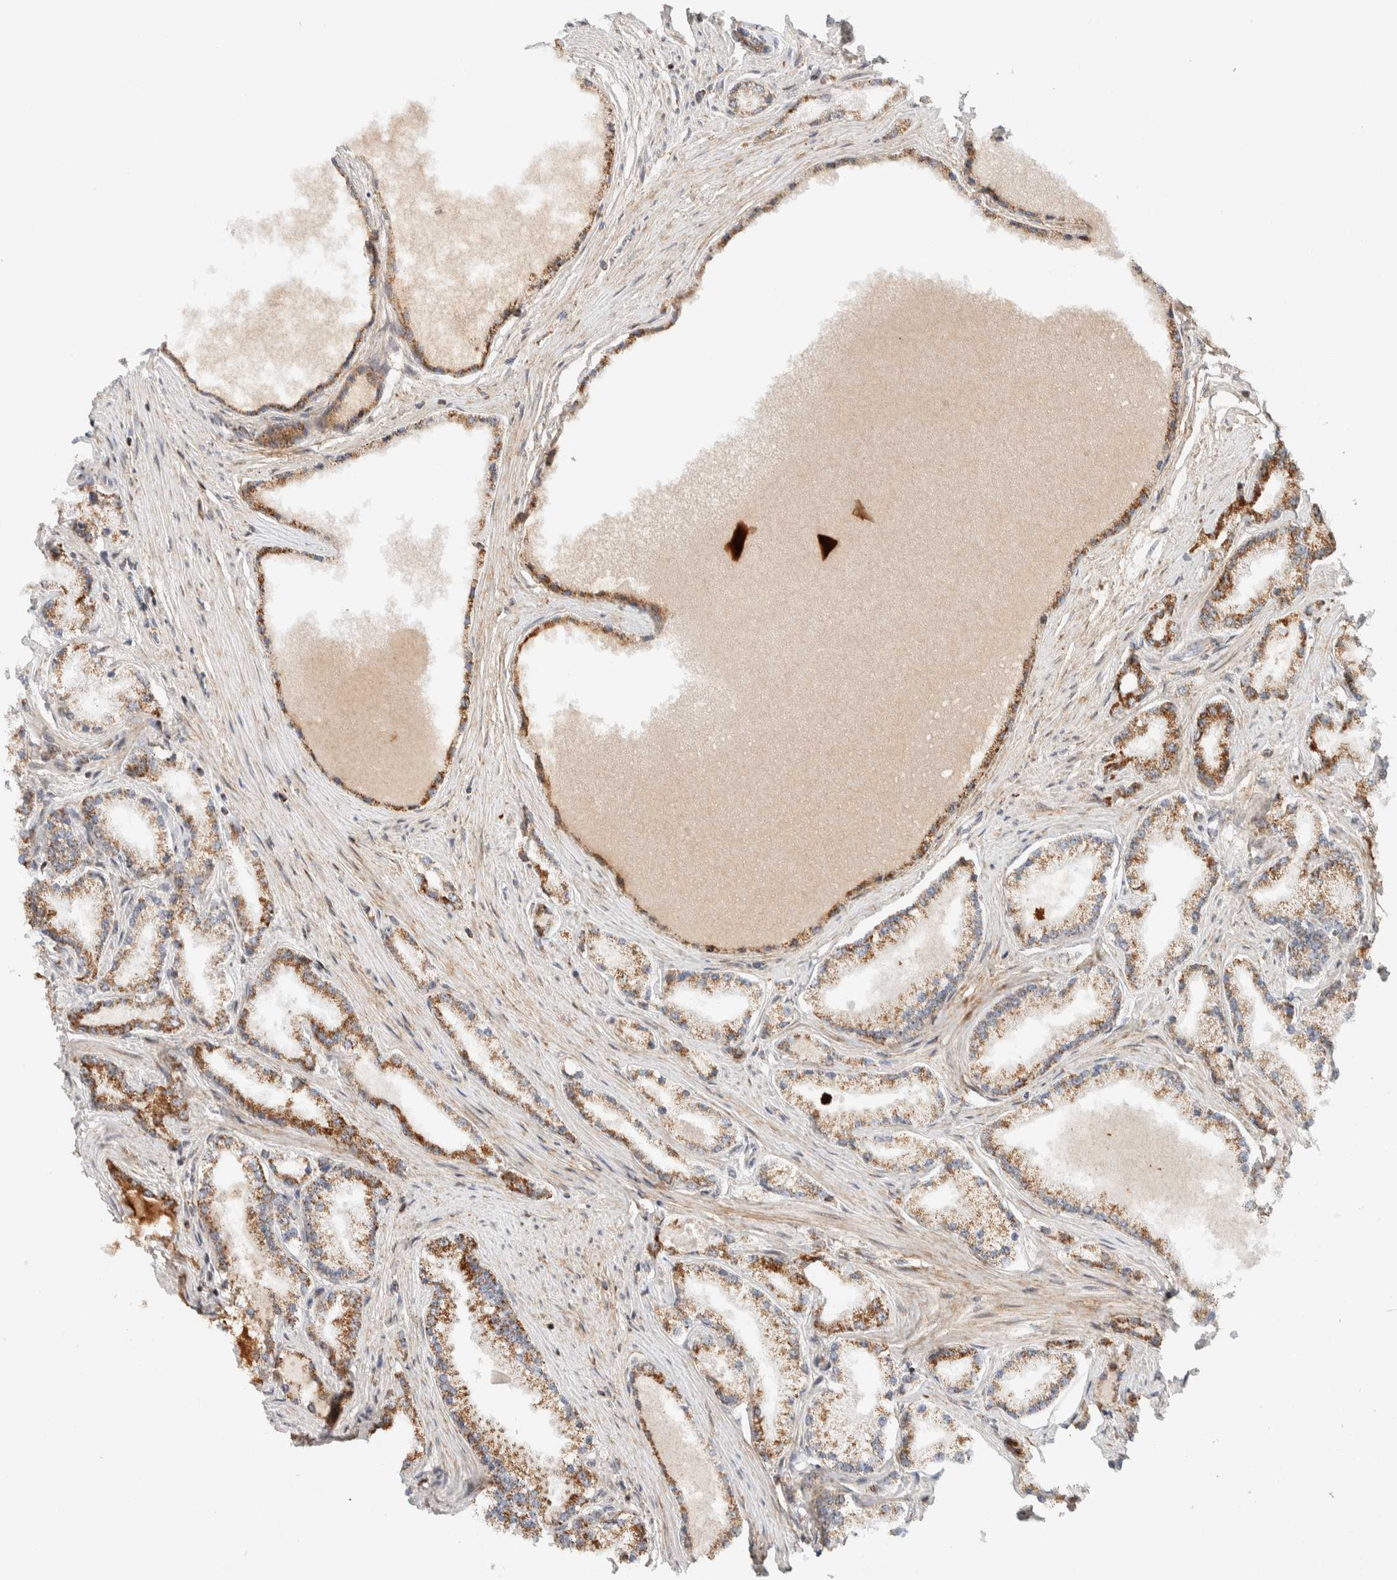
{"staining": {"intensity": "strong", "quantity": ">75%", "location": "cytoplasmic/membranous"}, "tissue": "prostate cancer", "cell_type": "Tumor cells", "image_type": "cancer", "snomed": [{"axis": "morphology", "description": "Adenocarcinoma, High grade"}, {"axis": "topography", "description": "Prostate"}], "caption": "Immunohistochemistry (IHC) photomicrograph of prostate cancer stained for a protein (brown), which shows high levels of strong cytoplasmic/membranous staining in about >75% of tumor cells.", "gene": "TSPAN32", "patient": {"sex": "male", "age": 71}}